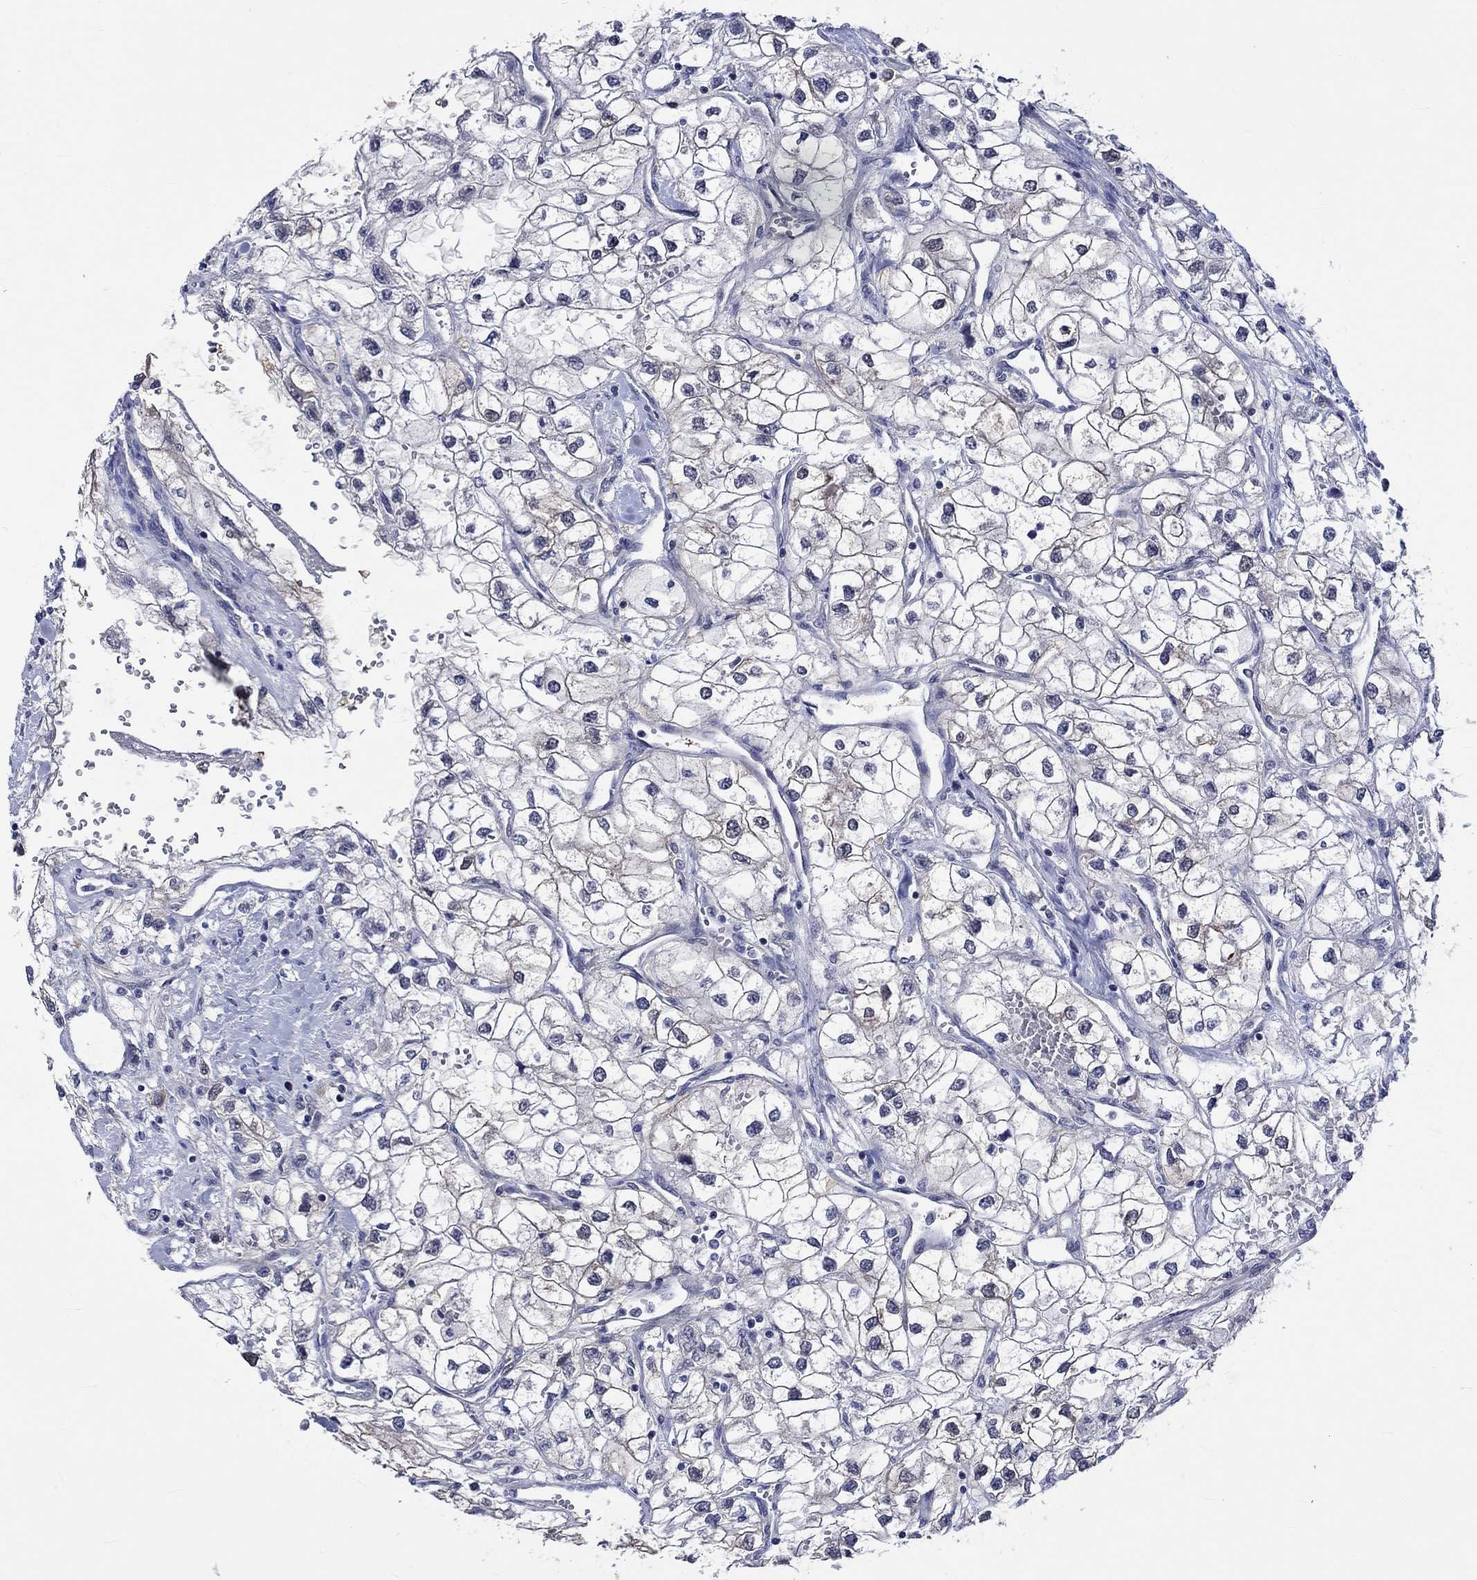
{"staining": {"intensity": "negative", "quantity": "none", "location": "none"}, "tissue": "renal cancer", "cell_type": "Tumor cells", "image_type": "cancer", "snomed": [{"axis": "morphology", "description": "Adenocarcinoma, NOS"}, {"axis": "topography", "description": "Kidney"}], "caption": "Tumor cells are negative for protein expression in human renal cancer. (Immunohistochemistry, brightfield microscopy, high magnification).", "gene": "E2F8", "patient": {"sex": "male", "age": 59}}